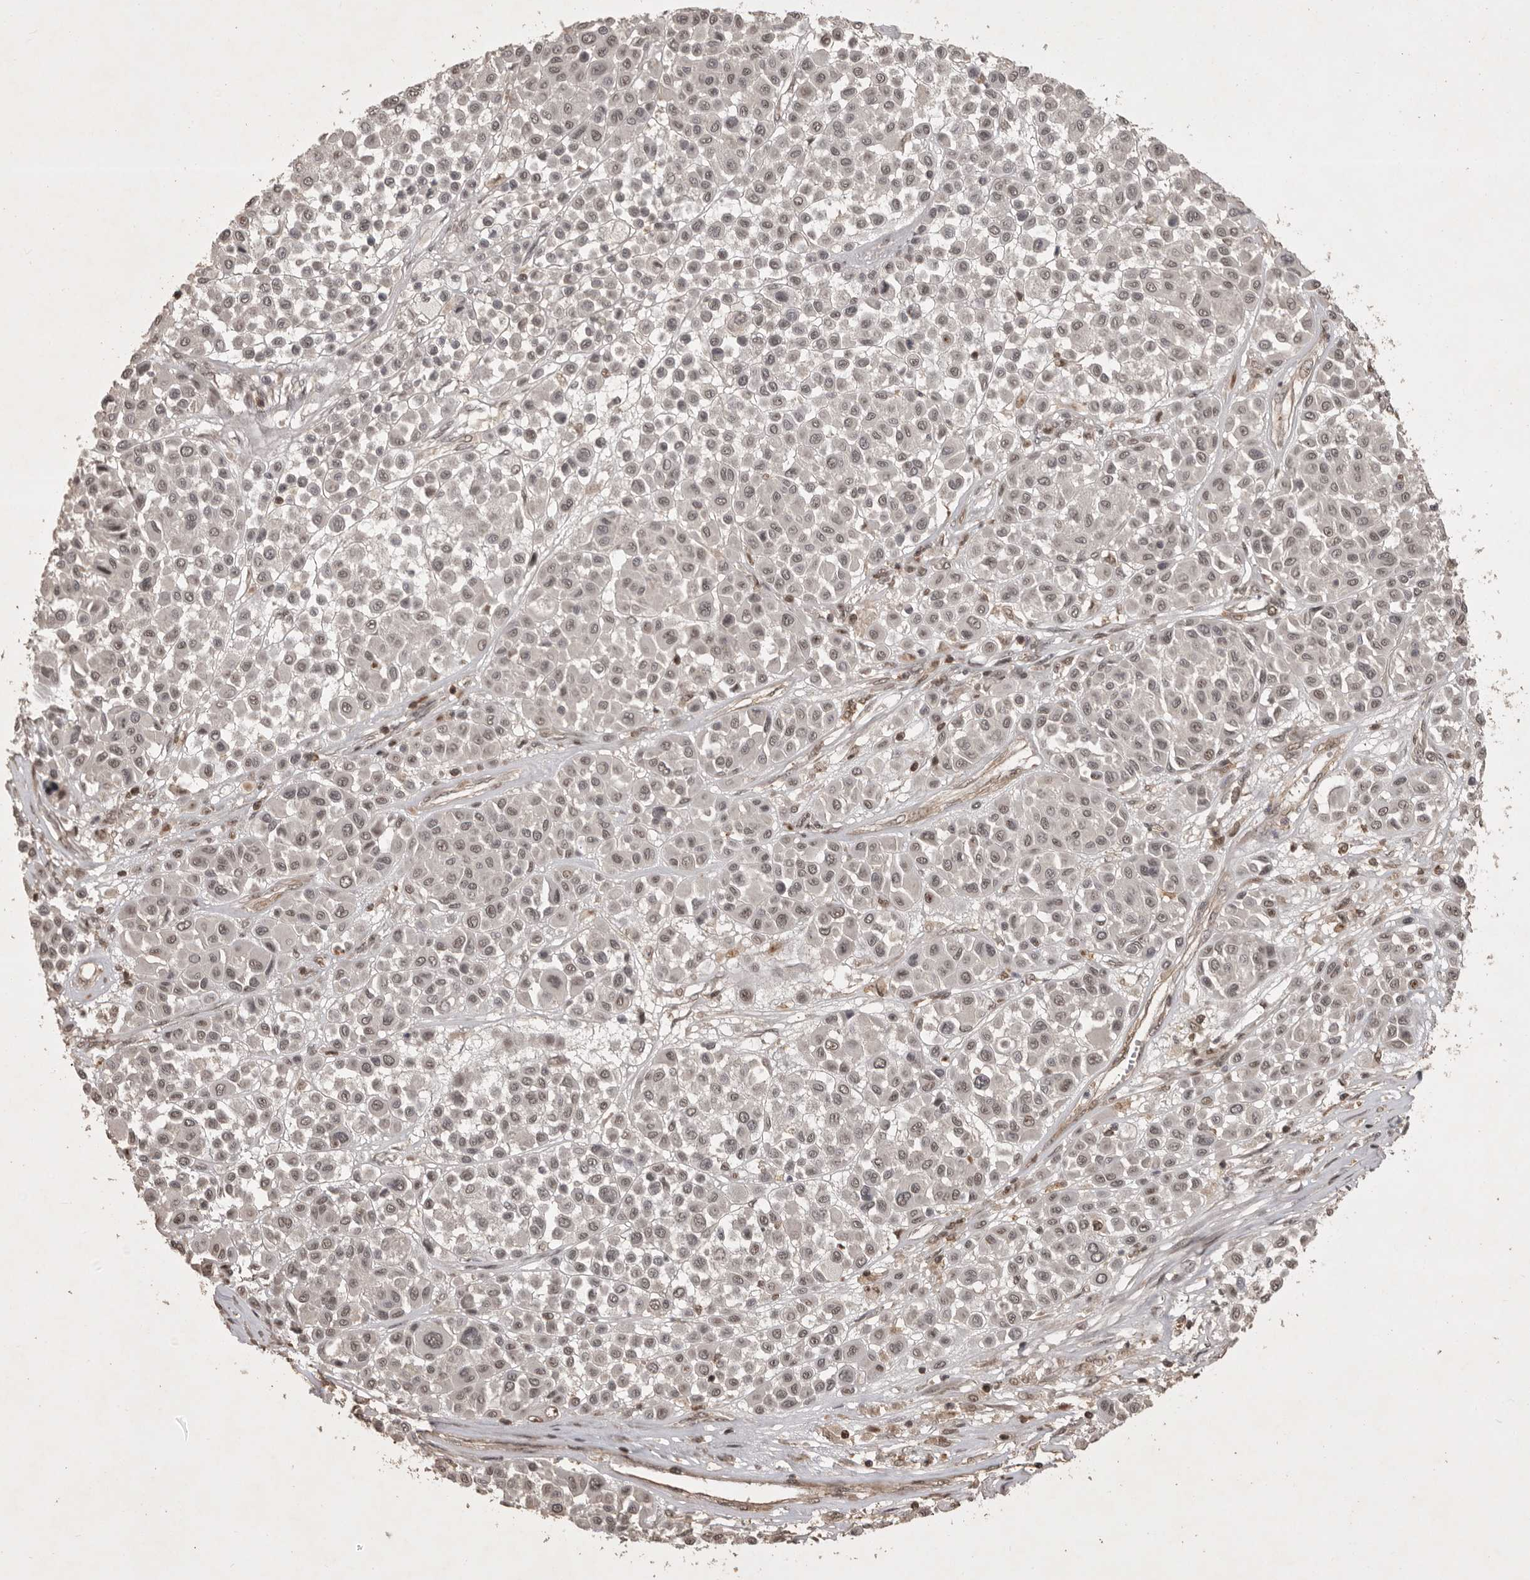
{"staining": {"intensity": "weak", "quantity": ">75%", "location": "nuclear"}, "tissue": "melanoma", "cell_type": "Tumor cells", "image_type": "cancer", "snomed": [{"axis": "morphology", "description": "Malignant melanoma, Metastatic site"}, {"axis": "topography", "description": "Soft tissue"}], "caption": "Immunohistochemistry staining of malignant melanoma (metastatic site), which demonstrates low levels of weak nuclear expression in about >75% of tumor cells indicating weak nuclear protein expression. The staining was performed using DAB (3,3'-diaminobenzidine) (brown) for protein detection and nuclei were counterstained in hematoxylin (blue).", "gene": "CBLL1", "patient": {"sex": "male", "age": 41}}